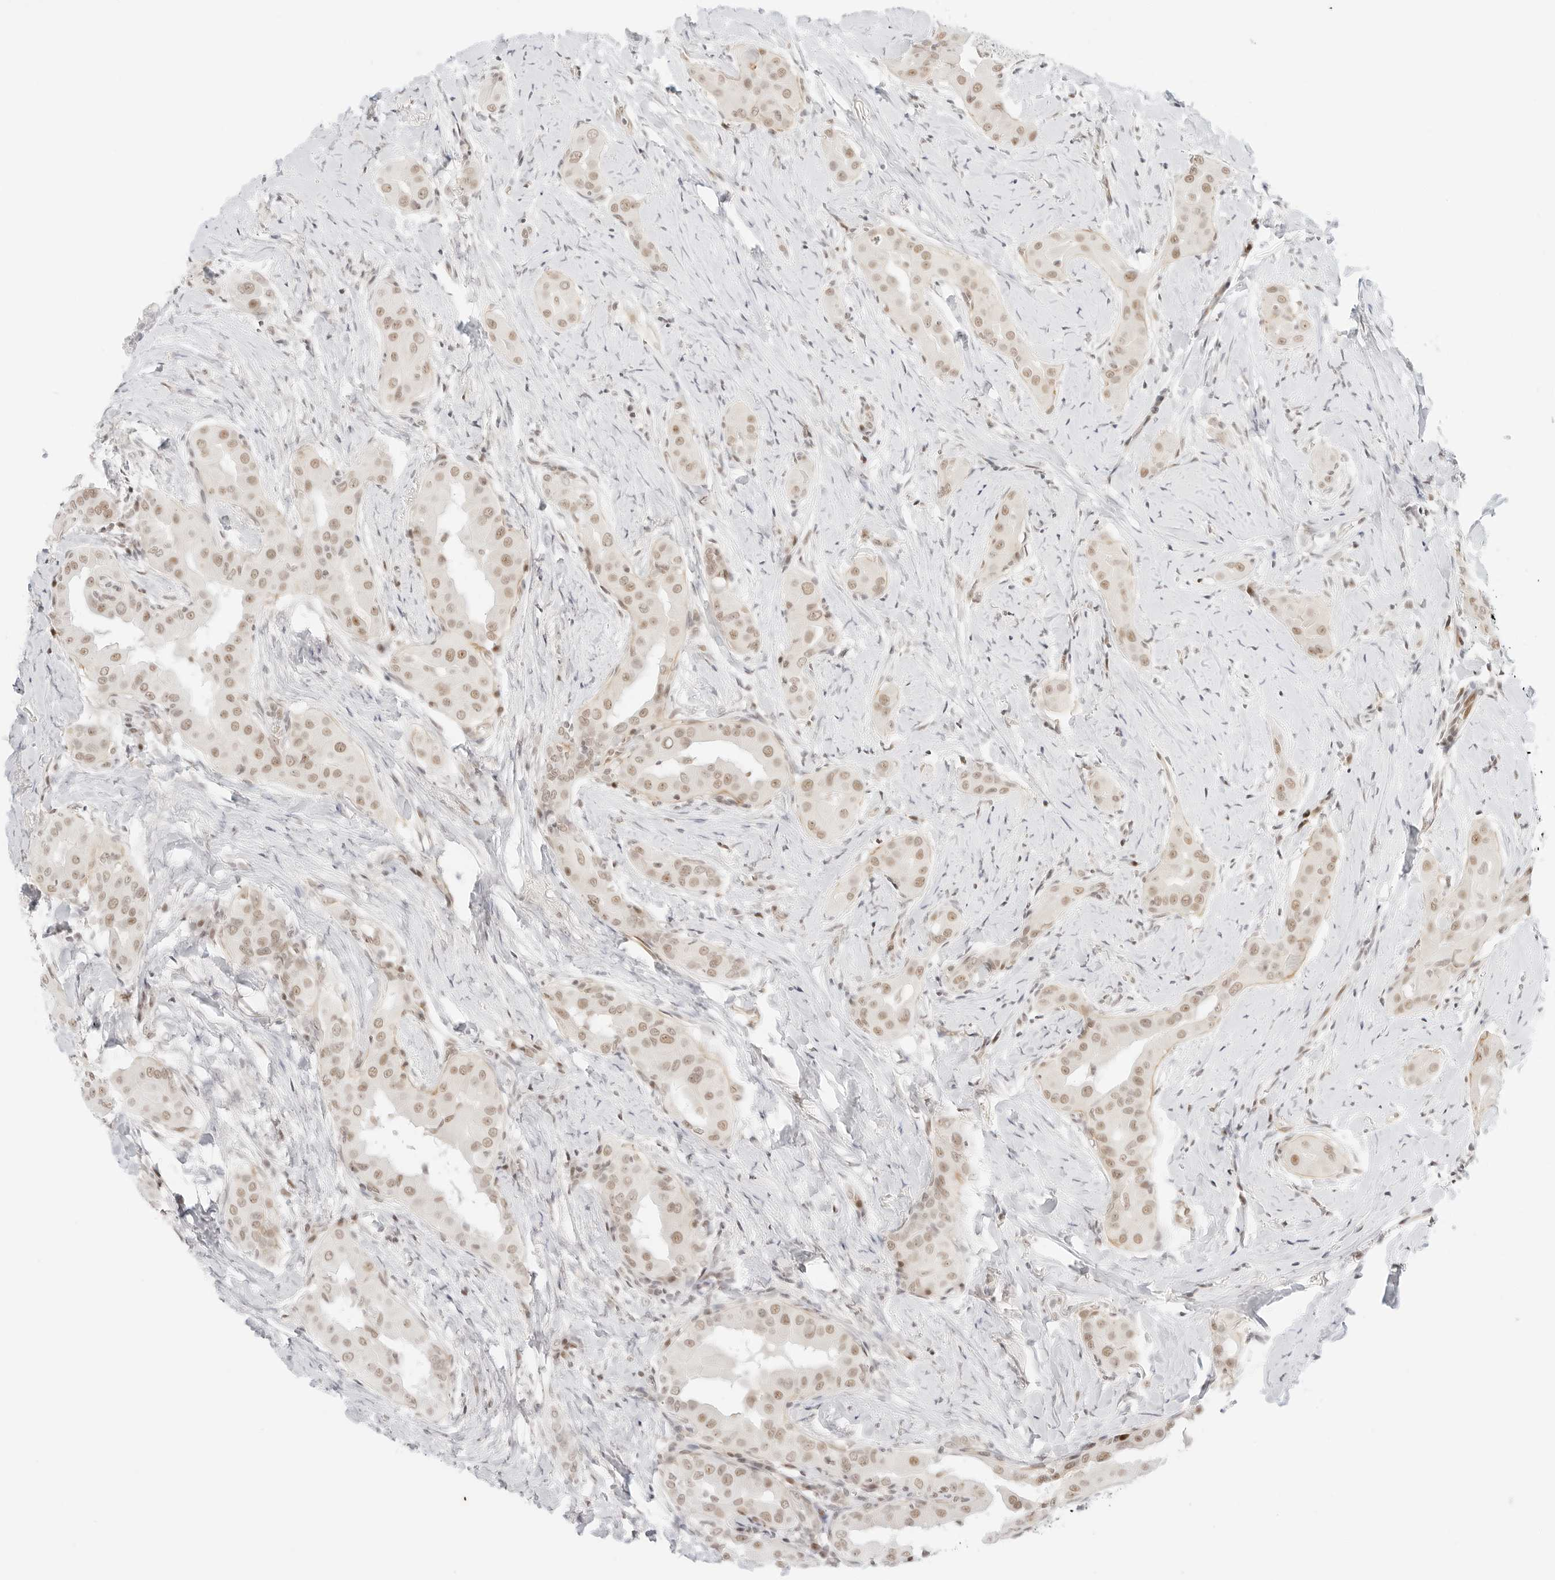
{"staining": {"intensity": "weak", "quantity": ">75%", "location": "nuclear"}, "tissue": "thyroid cancer", "cell_type": "Tumor cells", "image_type": "cancer", "snomed": [{"axis": "morphology", "description": "Papillary adenocarcinoma, NOS"}, {"axis": "topography", "description": "Thyroid gland"}], "caption": "Immunohistochemical staining of thyroid cancer (papillary adenocarcinoma) exhibits weak nuclear protein staining in approximately >75% of tumor cells. (brown staining indicates protein expression, while blue staining denotes nuclei).", "gene": "ITGA6", "patient": {"sex": "male", "age": 33}}